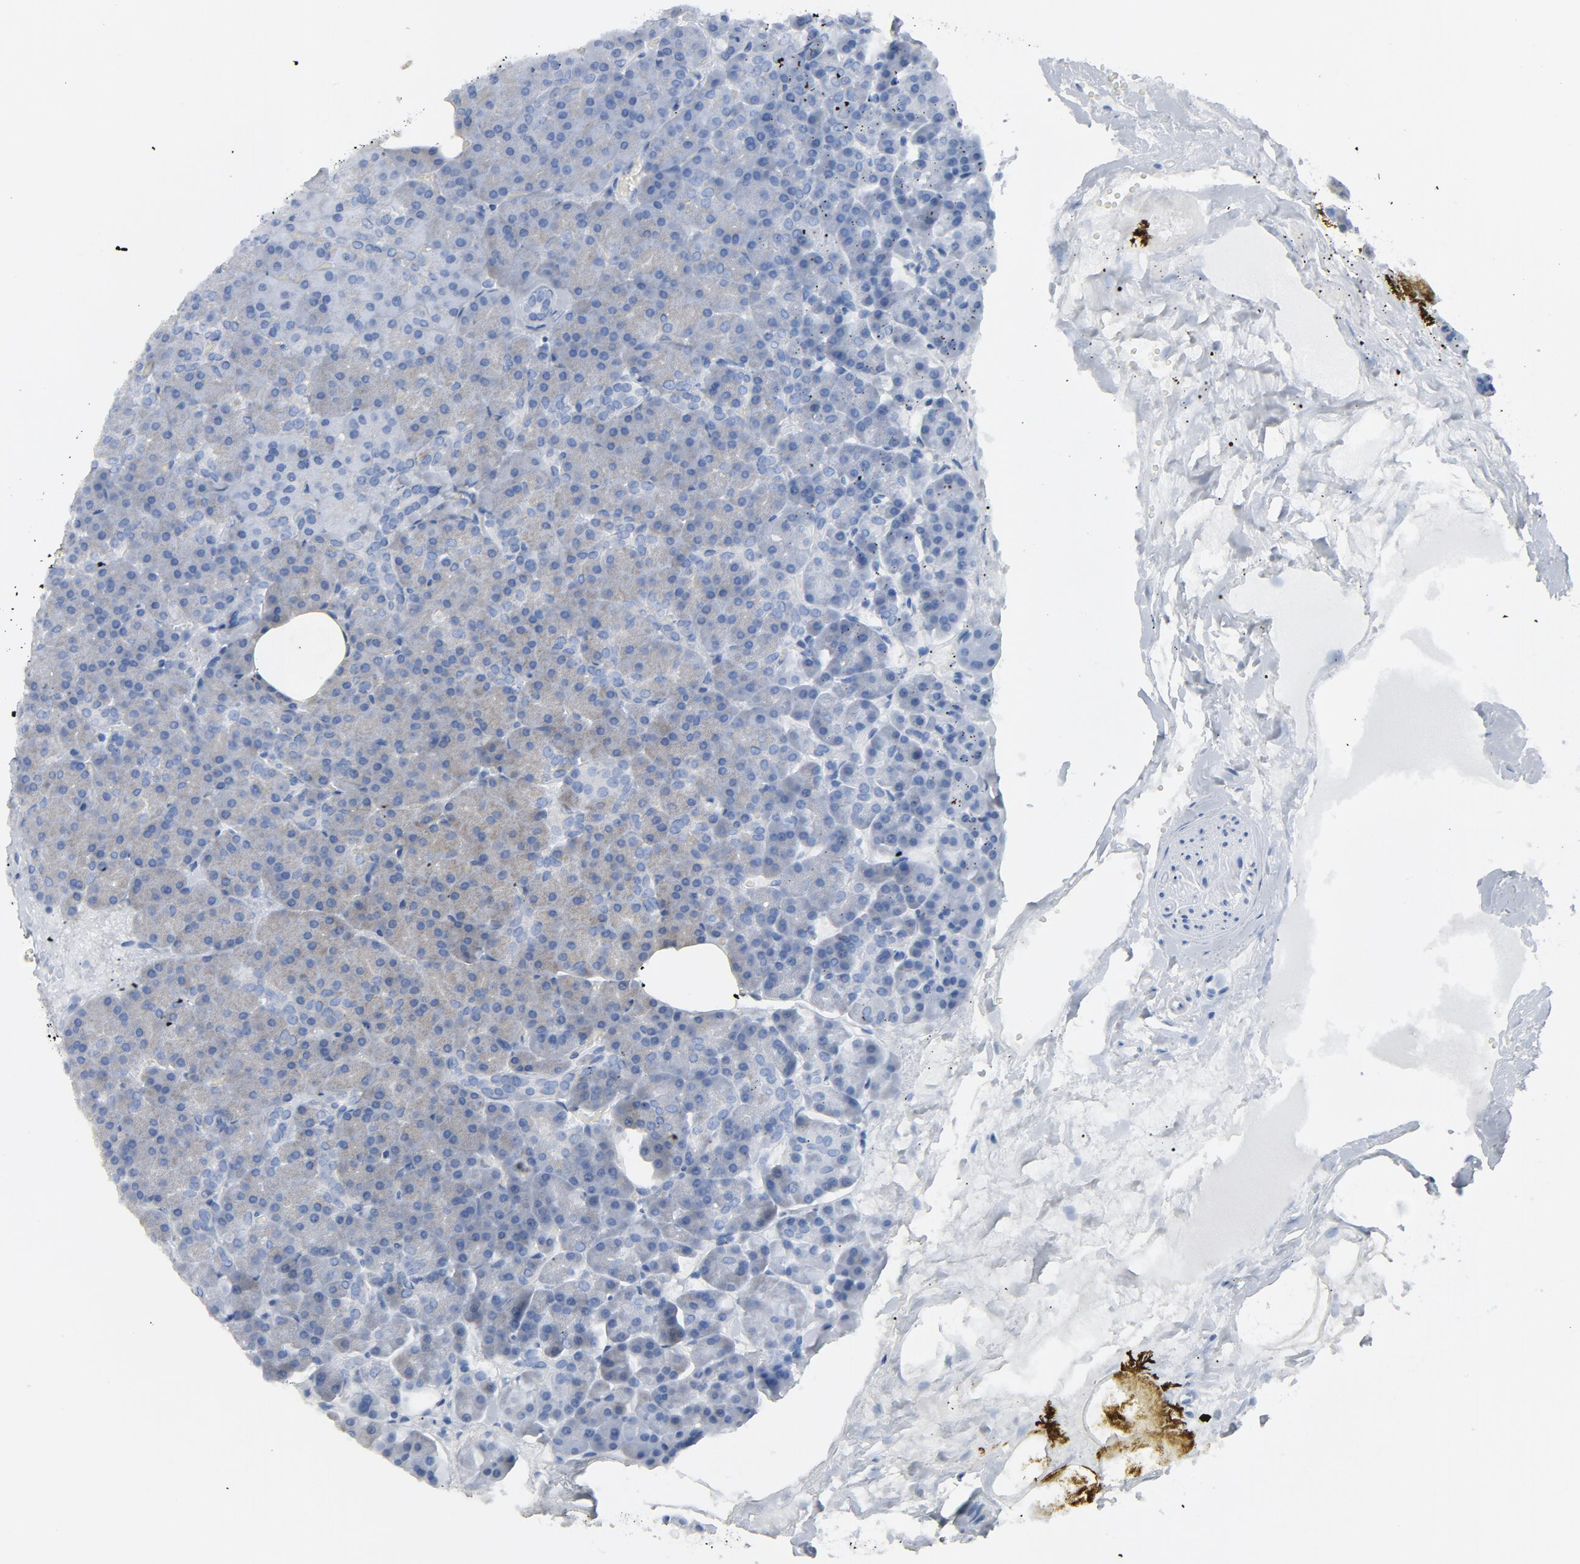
{"staining": {"intensity": "negative", "quantity": "none", "location": "none"}, "tissue": "pancreas", "cell_type": "Exocrine glandular cells", "image_type": "normal", "snomed": [{"axis": "morphology", "description": "Normal tissue, NOS"}, {"axis": "topography", "description": "Pancreas"}], "caption": "This is a photomicrograph of immunohistochemistry (IHC) staining of unremarkable pancreas, which shows no staining in exocrine glandular cells. The staining was performed using DAB to visualize the protein expression in brown, while the nuclei were stained in blue with hematoxylin (Magnification: 20x).", "gene": "C14orf119", "patient": {"sex": "female", "age": 35}}